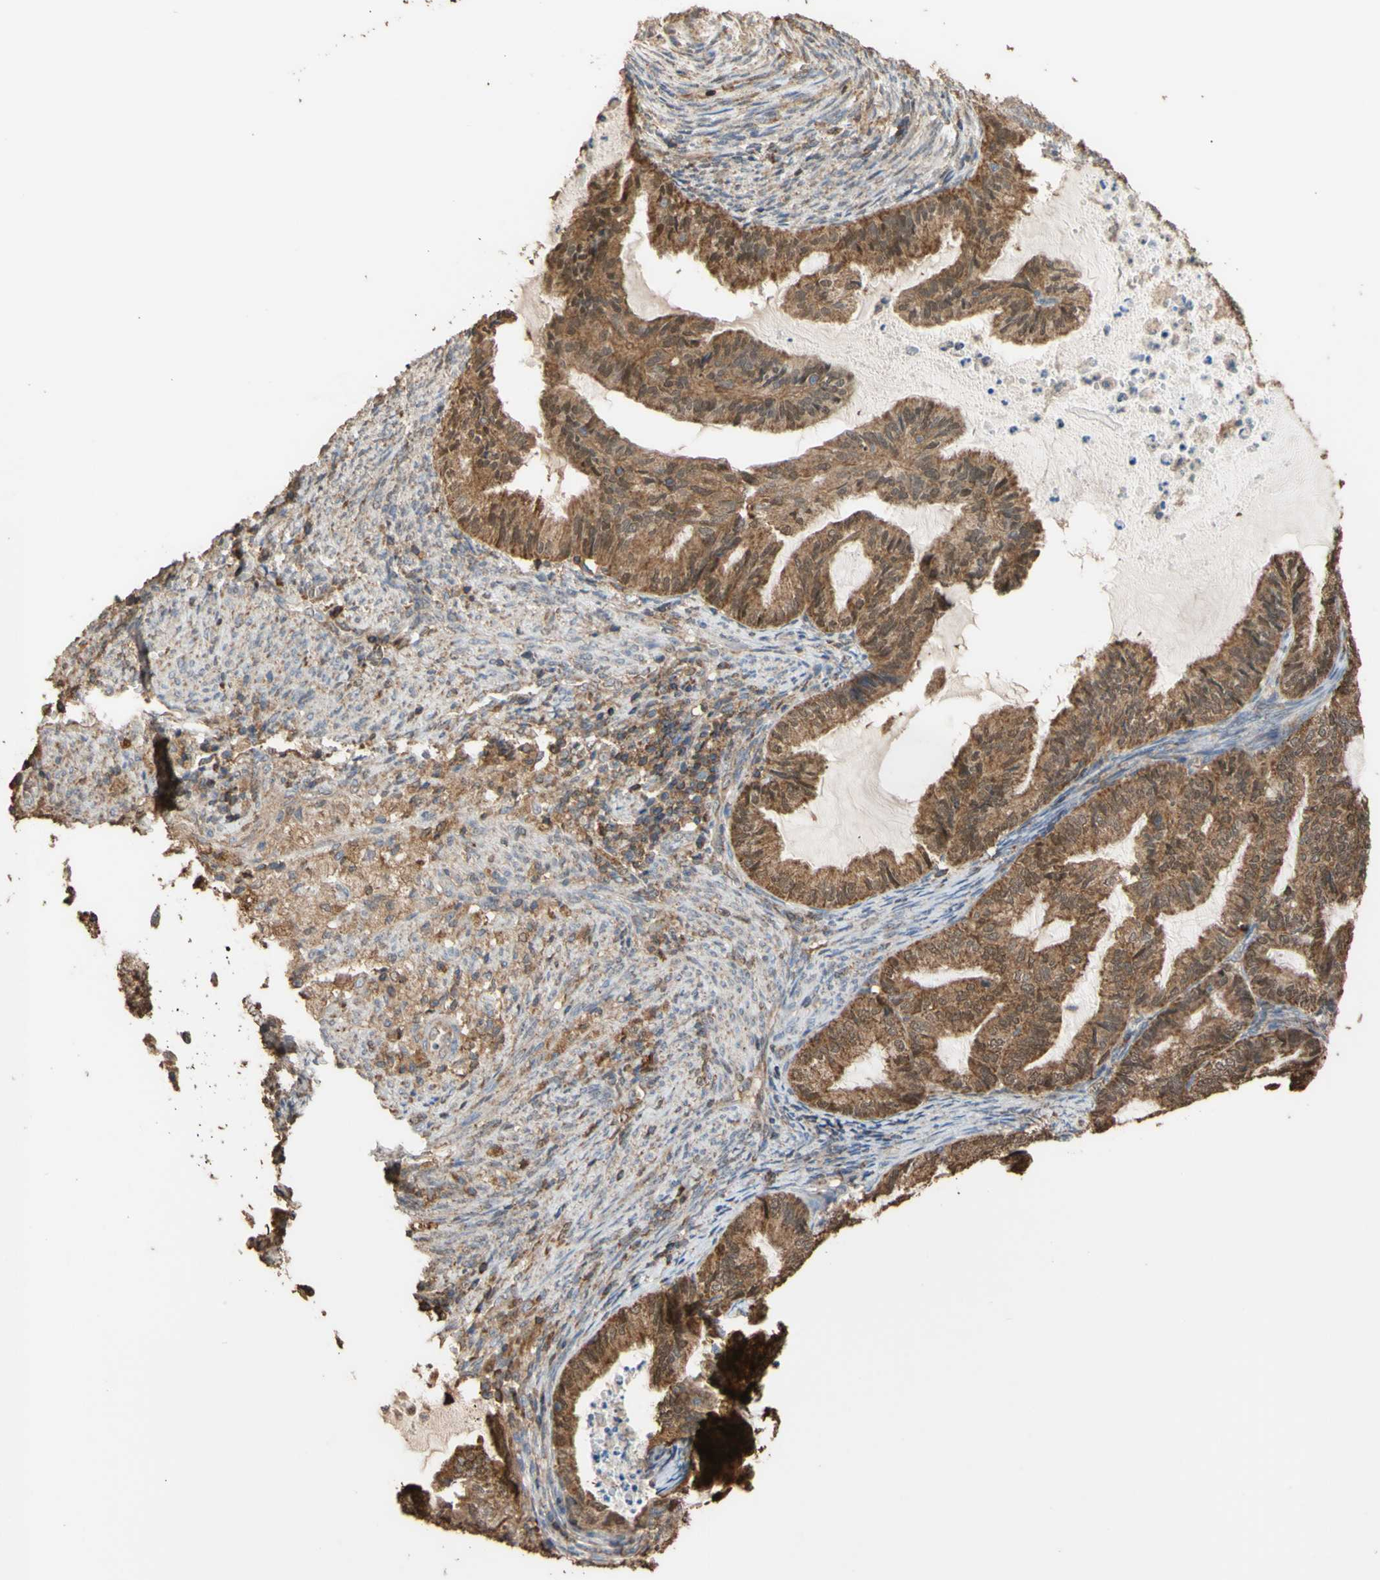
{"staining": {"intensity": "moderate", "quantity": ">75%", "location": "cytoplasmic/membranous"}, "tissue": "cervical cancer", "cell_type": "Tumor cells", "image_type": "cancer", "snomed": [{"axis": "morphology", "description": "Normal tissue, NOS"}, {"axis": "morphology", "description": "Adenocarcinoma, NOS"}, {"axis": "topography", "description": "Cervix"}, {"axis": "topography", "description": "Endometrium"}], "caption": "Cervical cancer tissue shows moderate cytoplasmic/membranous positivity in approximately >75% of tumor cells, visualized by immunohistochemistry.", "gene": "ALDH9A1", "patient": {"sex": "female", "age": 86}}